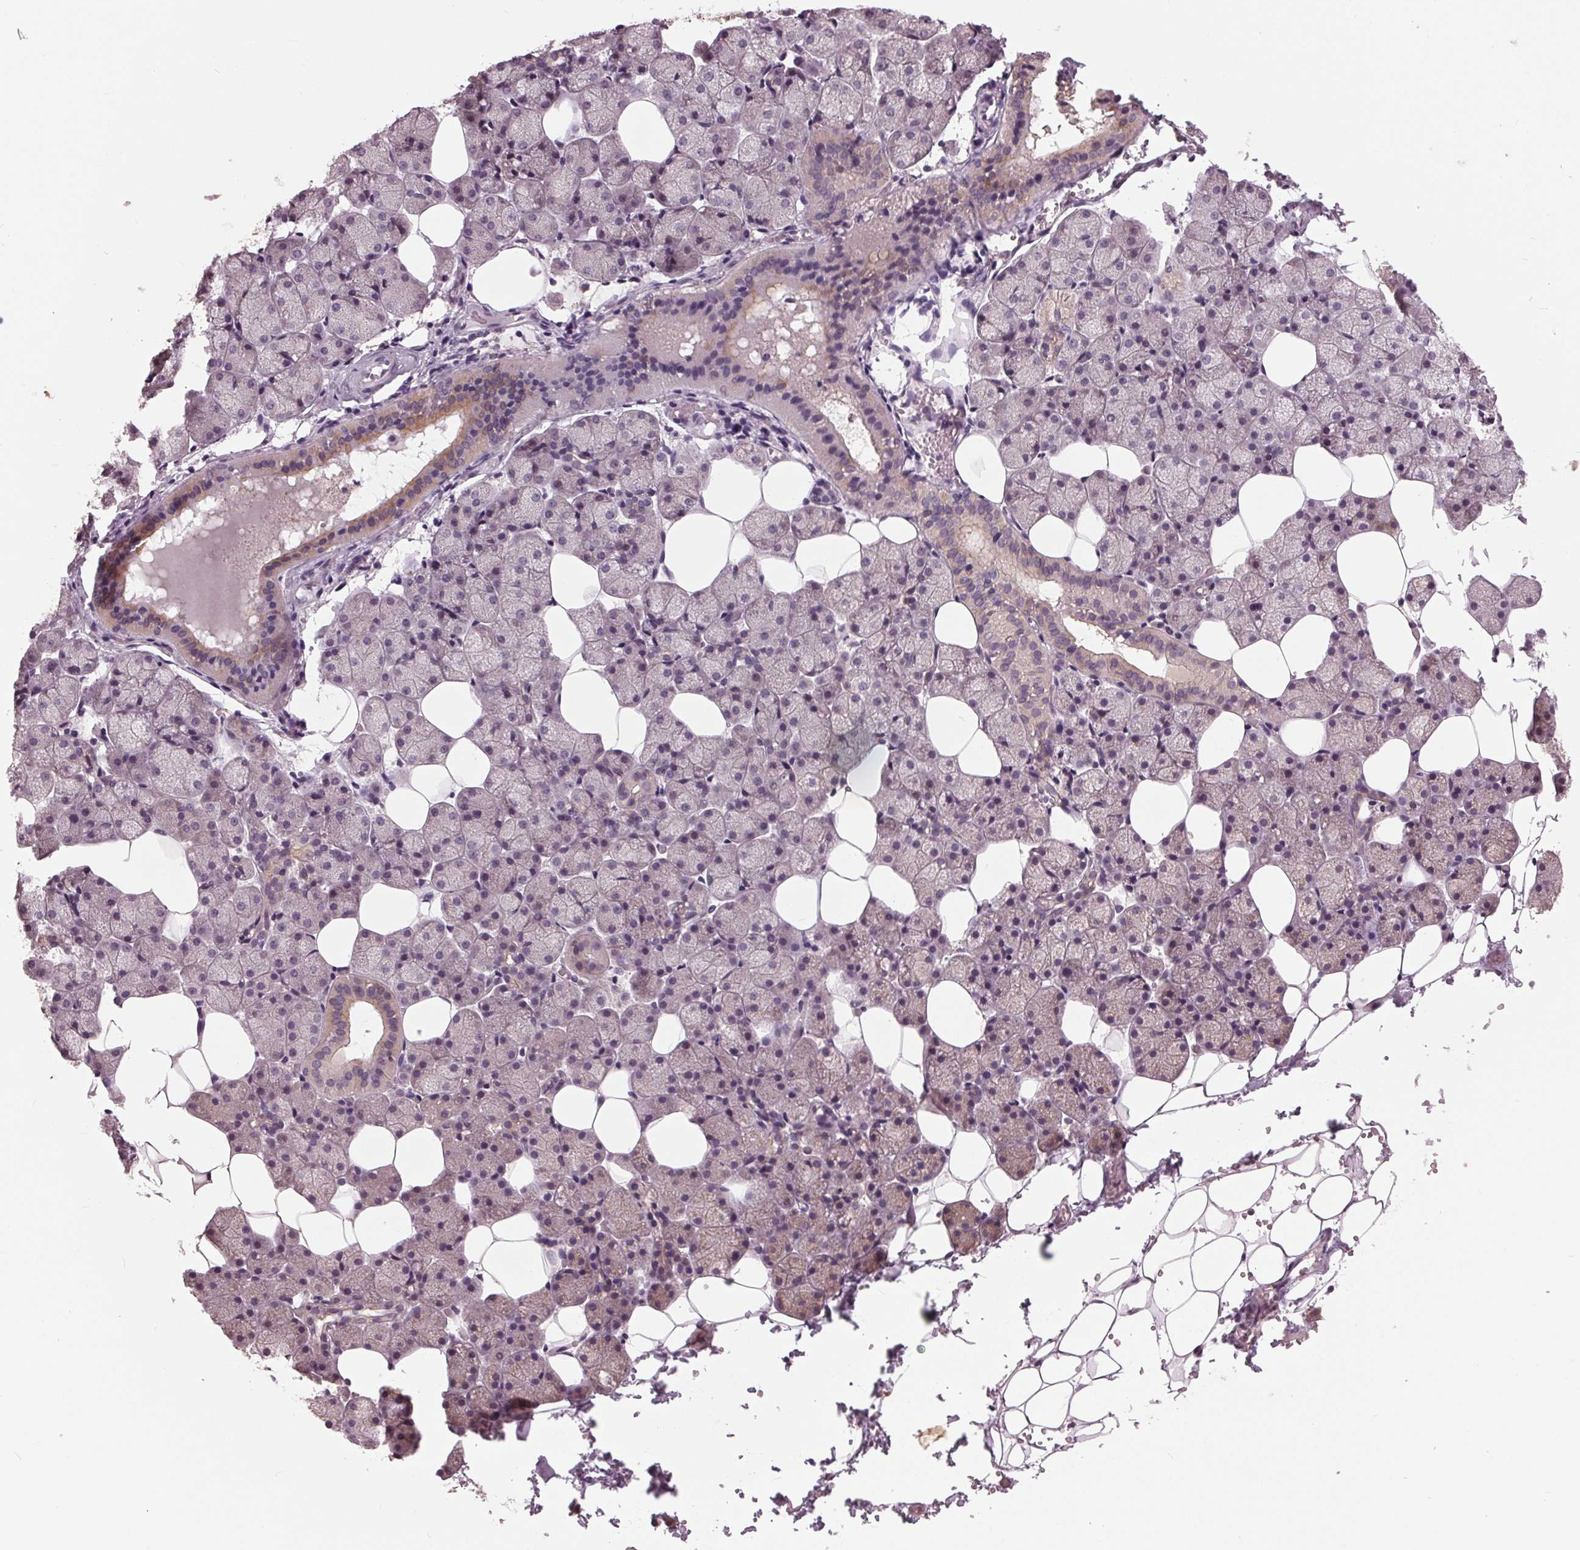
{"staining": {"intensity": "weak", "quantity": "<25%", "location": "cytoplasmic/membranous"}, "tissue": "salivary gland", "cell_type": "Glandular cells", "image_type": "normal", "snomed": [{"axis": "morphology", "description": "Normal tissue, NOS"}, {"axis": "topography", "description": "Salivary gland"}], "caption": "A high-resolution histopathology image shows IHC staining of unremarkable salivary gland, which exhibits no significant positivity in glandular cells.", "gene": "SIGLEC6", "patient": {"sex": "male", "age": 38}}